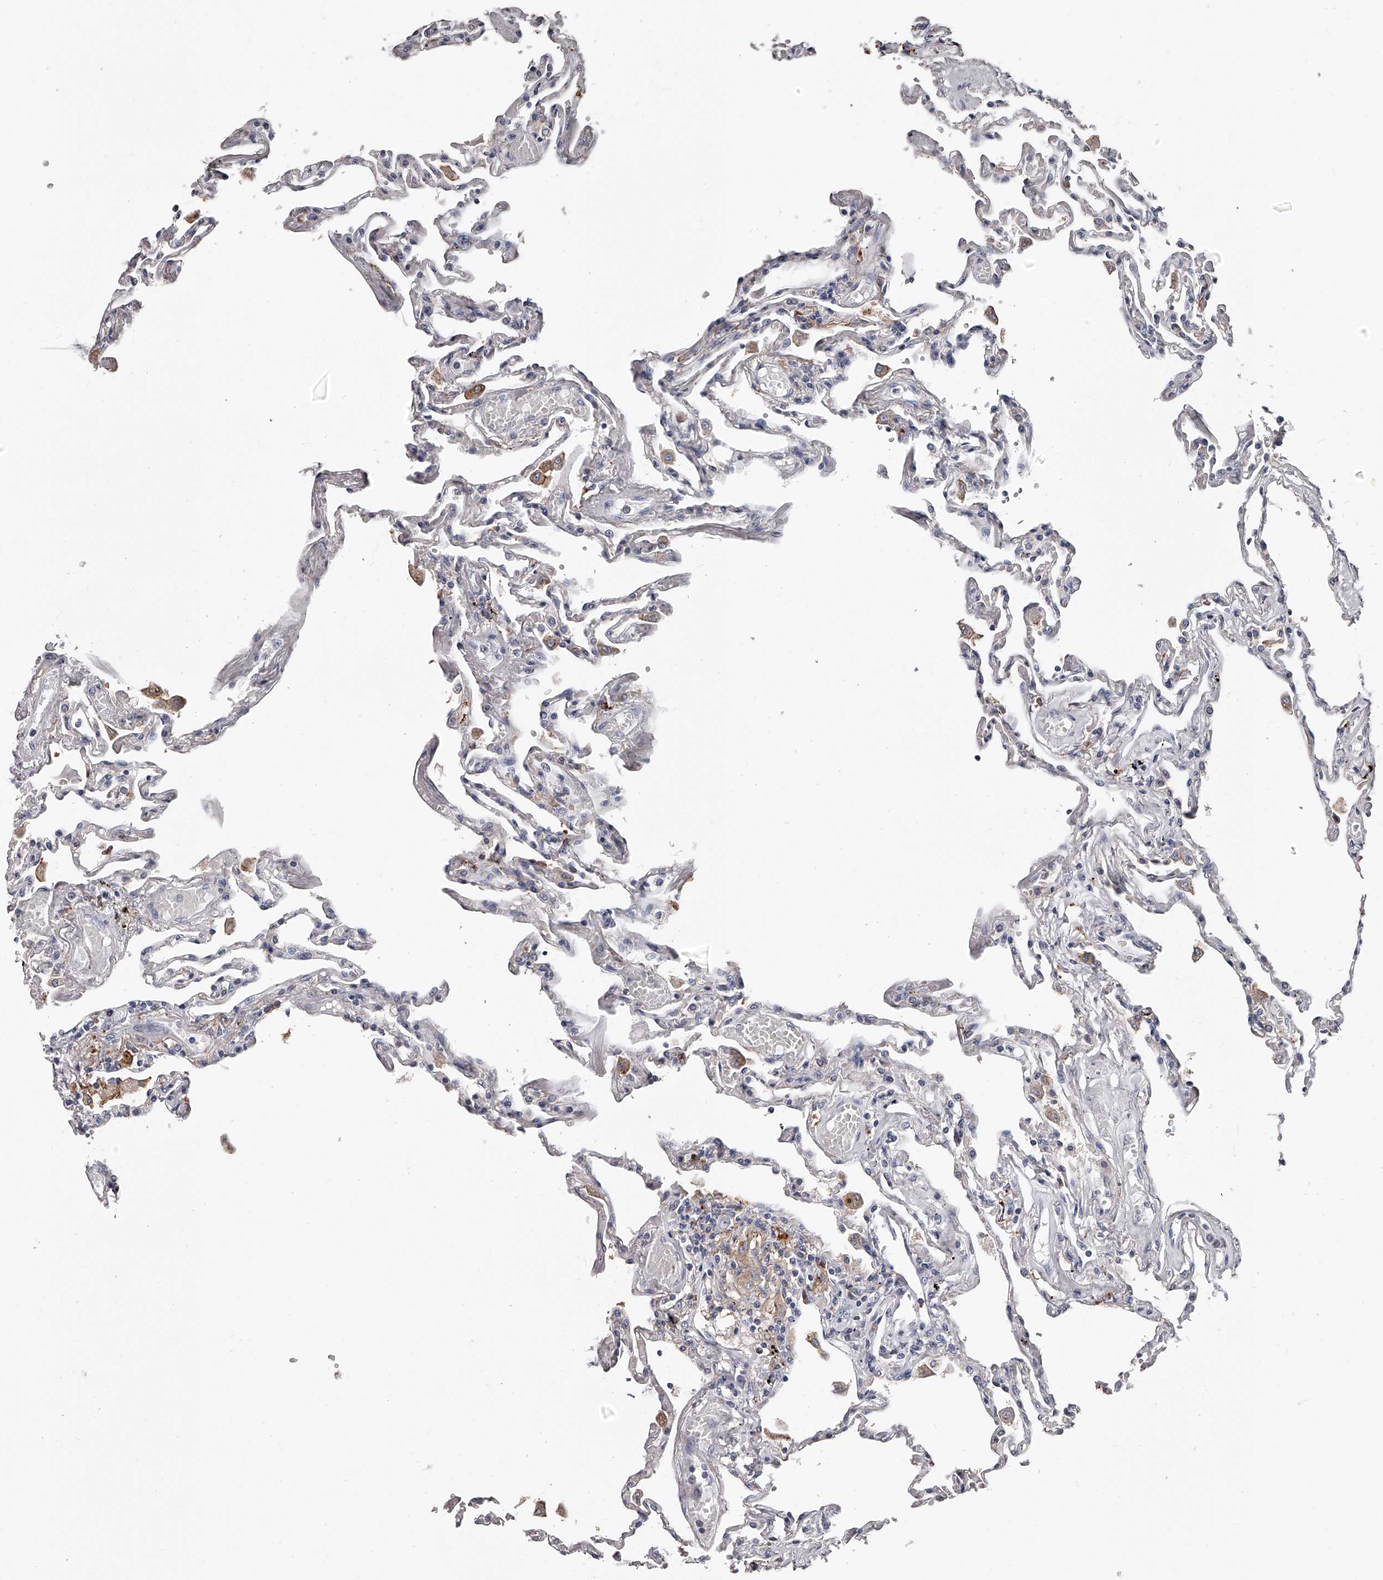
{"staining": {"intensity": "negative", "quantity": "none", "location": "none"}, "tissue": "lung", "cell_type": "Alveolar cells", "image_type": "normal", "snomed": [{"axis": "morphology", "description": "Normal tissue, NOS"}, {"axis": "topography", "description": "Lung"}], "caption": "High magnification brightfield microscopy of benign lung stained with DAB (3,3'-diaminobenzidine) (brown) and counterstained with hematoxylin (blue): alveolar cells show no significant expression. Nuclei are stained in blue.", "gene": "PACSIN1", "patient": {"sex": "female", "age": 67}}